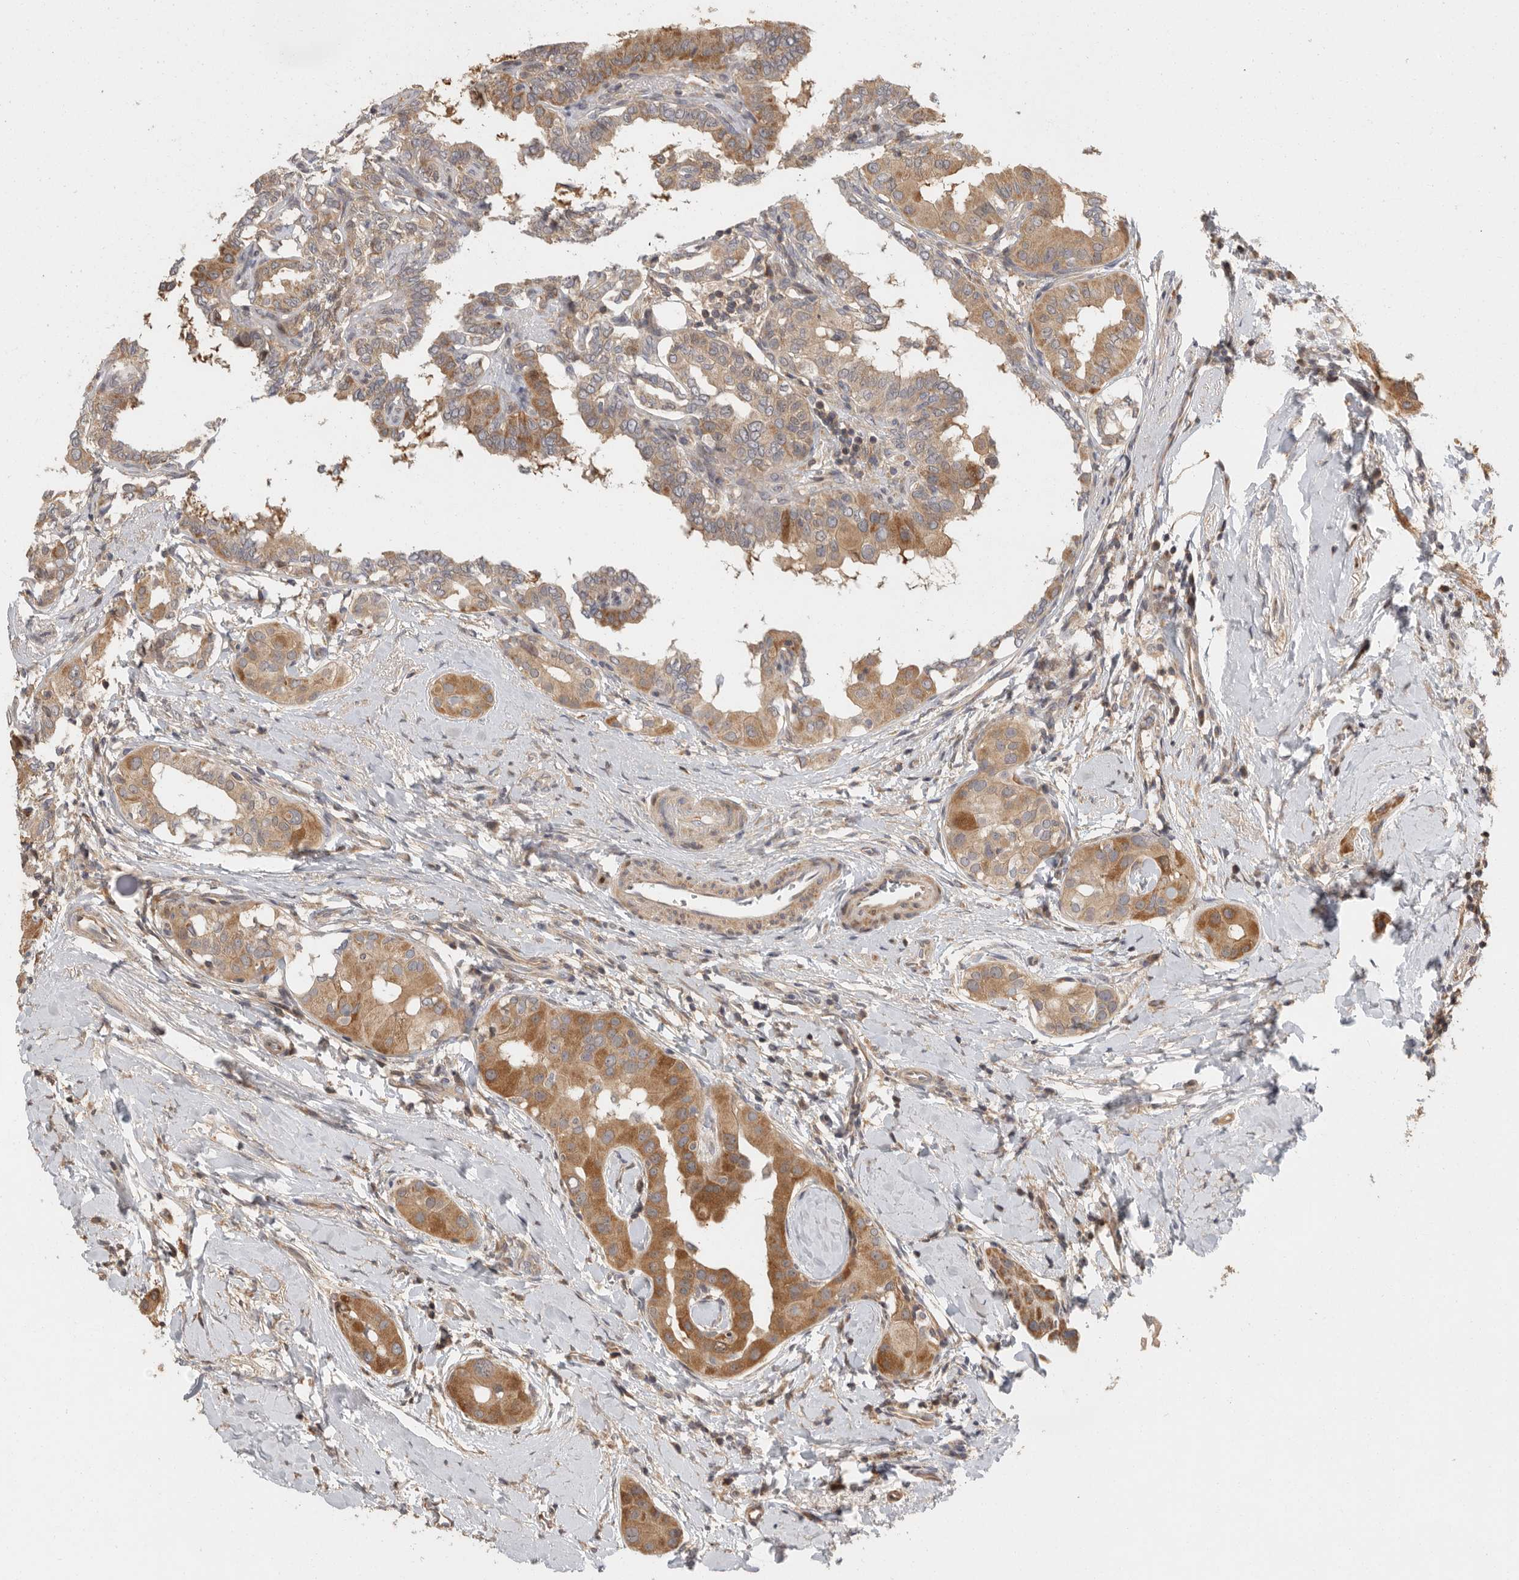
{"staining": {"intensity": "moderate", "quantity": ">75%", "location": "cytoplasmic/membranous"}, "tissue": "thyroid cancer", "cell_type": "Tumor cells", "image_type": "cancer", "snomed": [{"axis": "morphology", "description": "Papillary adenocarcinoma, NOS"}, {"axis": "topography", "description": "Thyroid gland"}], "caption": "Protein staining of thyroid cancer (papillary adenocarcinoma) tissue reveals moderate cytoplasmic/membranous positivity in about >75% of tumor cells.", "gene": "SWT1", "patient": {"sex": "male", "age": 33}}